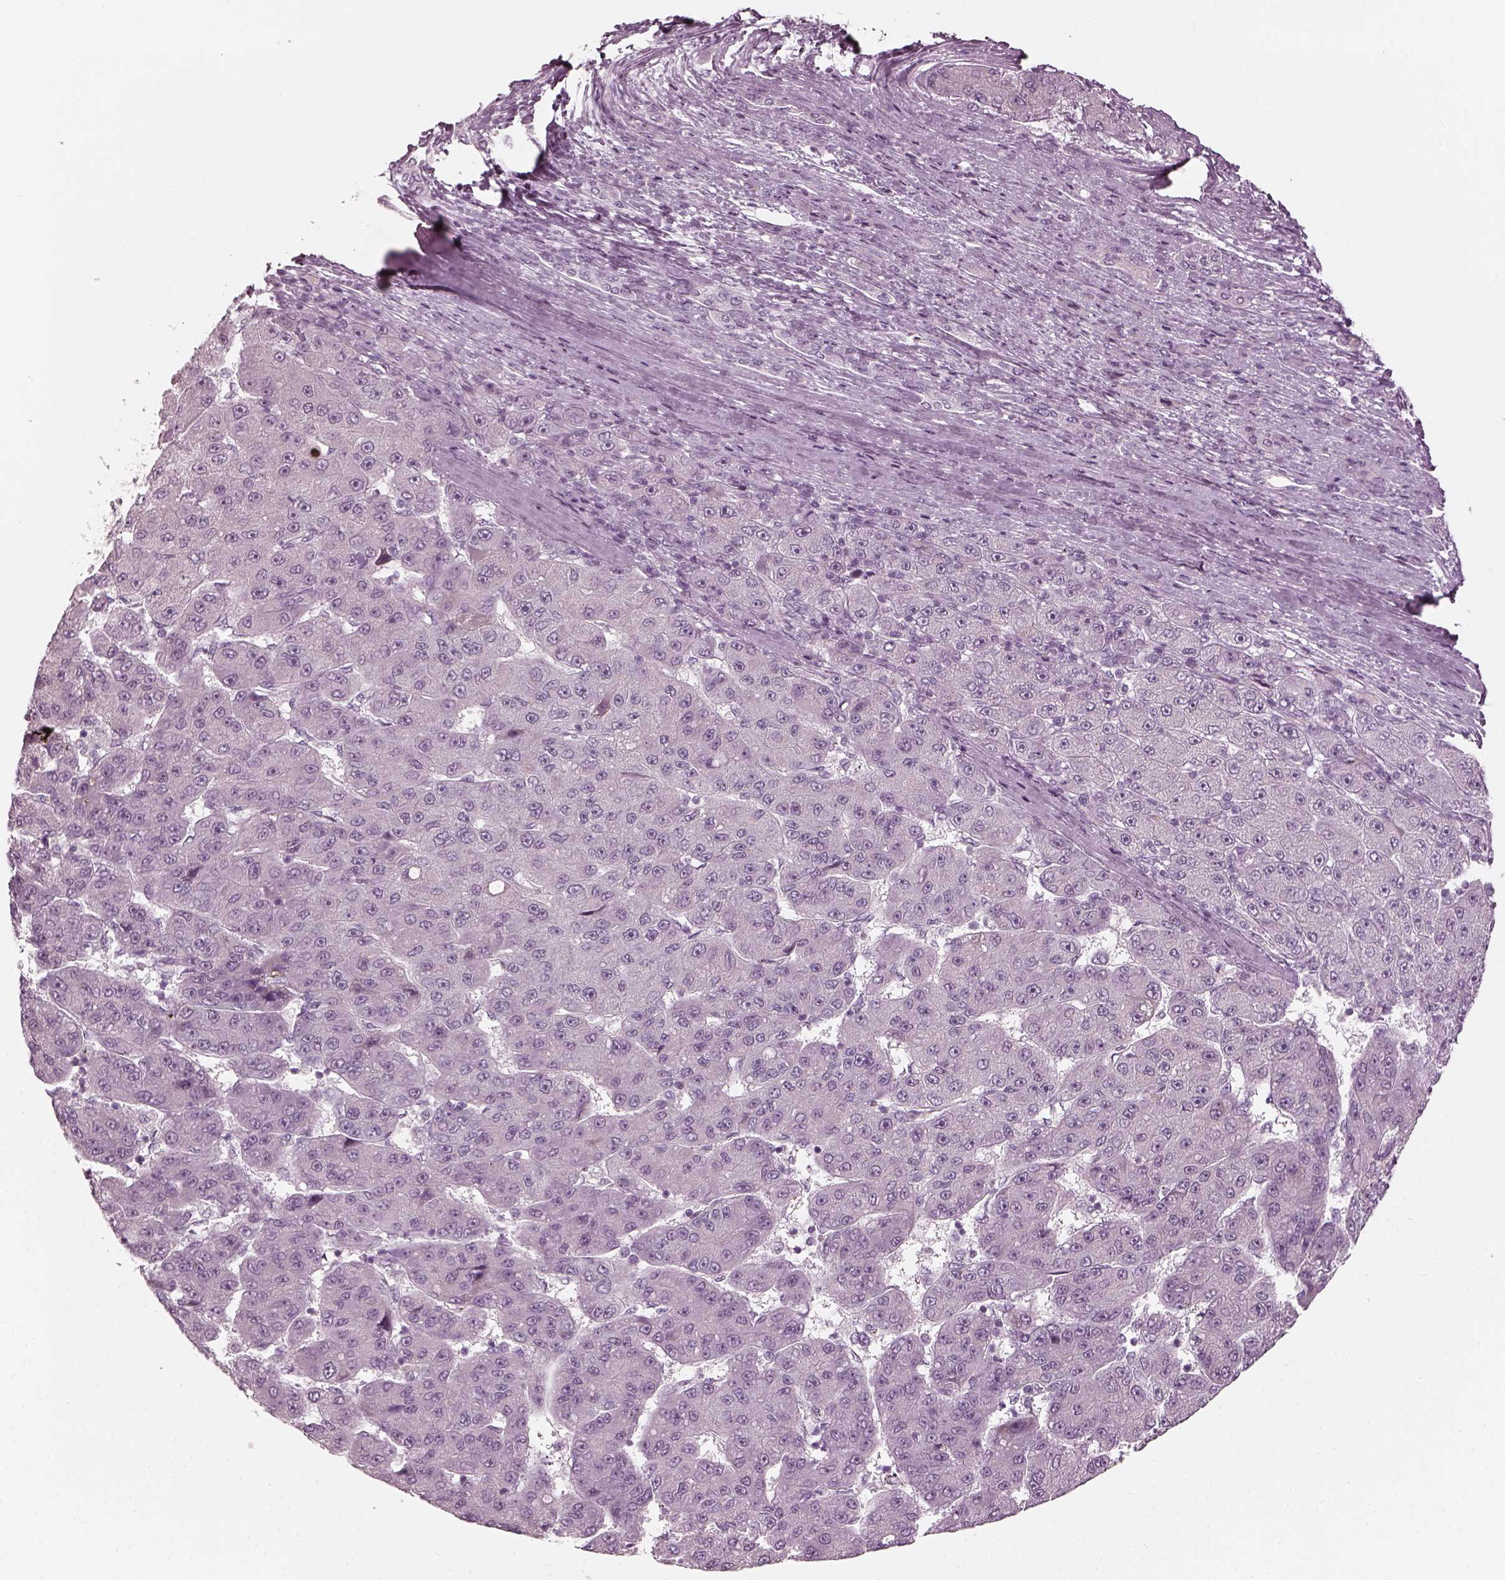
{"staining": {"intensity": "negative", "quantity": "none", "location": "none"}, "tissue": "liver cancer", "cell_type": "Tumor cells", "image_type": "cancer", "snomed": [{"axis": "morphology", "description": "Carcinoma, Hepatocellular, NOS"}, {"axis": "topography", "description": "Liver"}], "caption": "Human liver cancer stained for a protein using immunohistochemistry (IHC) shows no staining in tumor cells.", "gene": "CNTN1", "patient": {"sex": "male", "age": 67}}